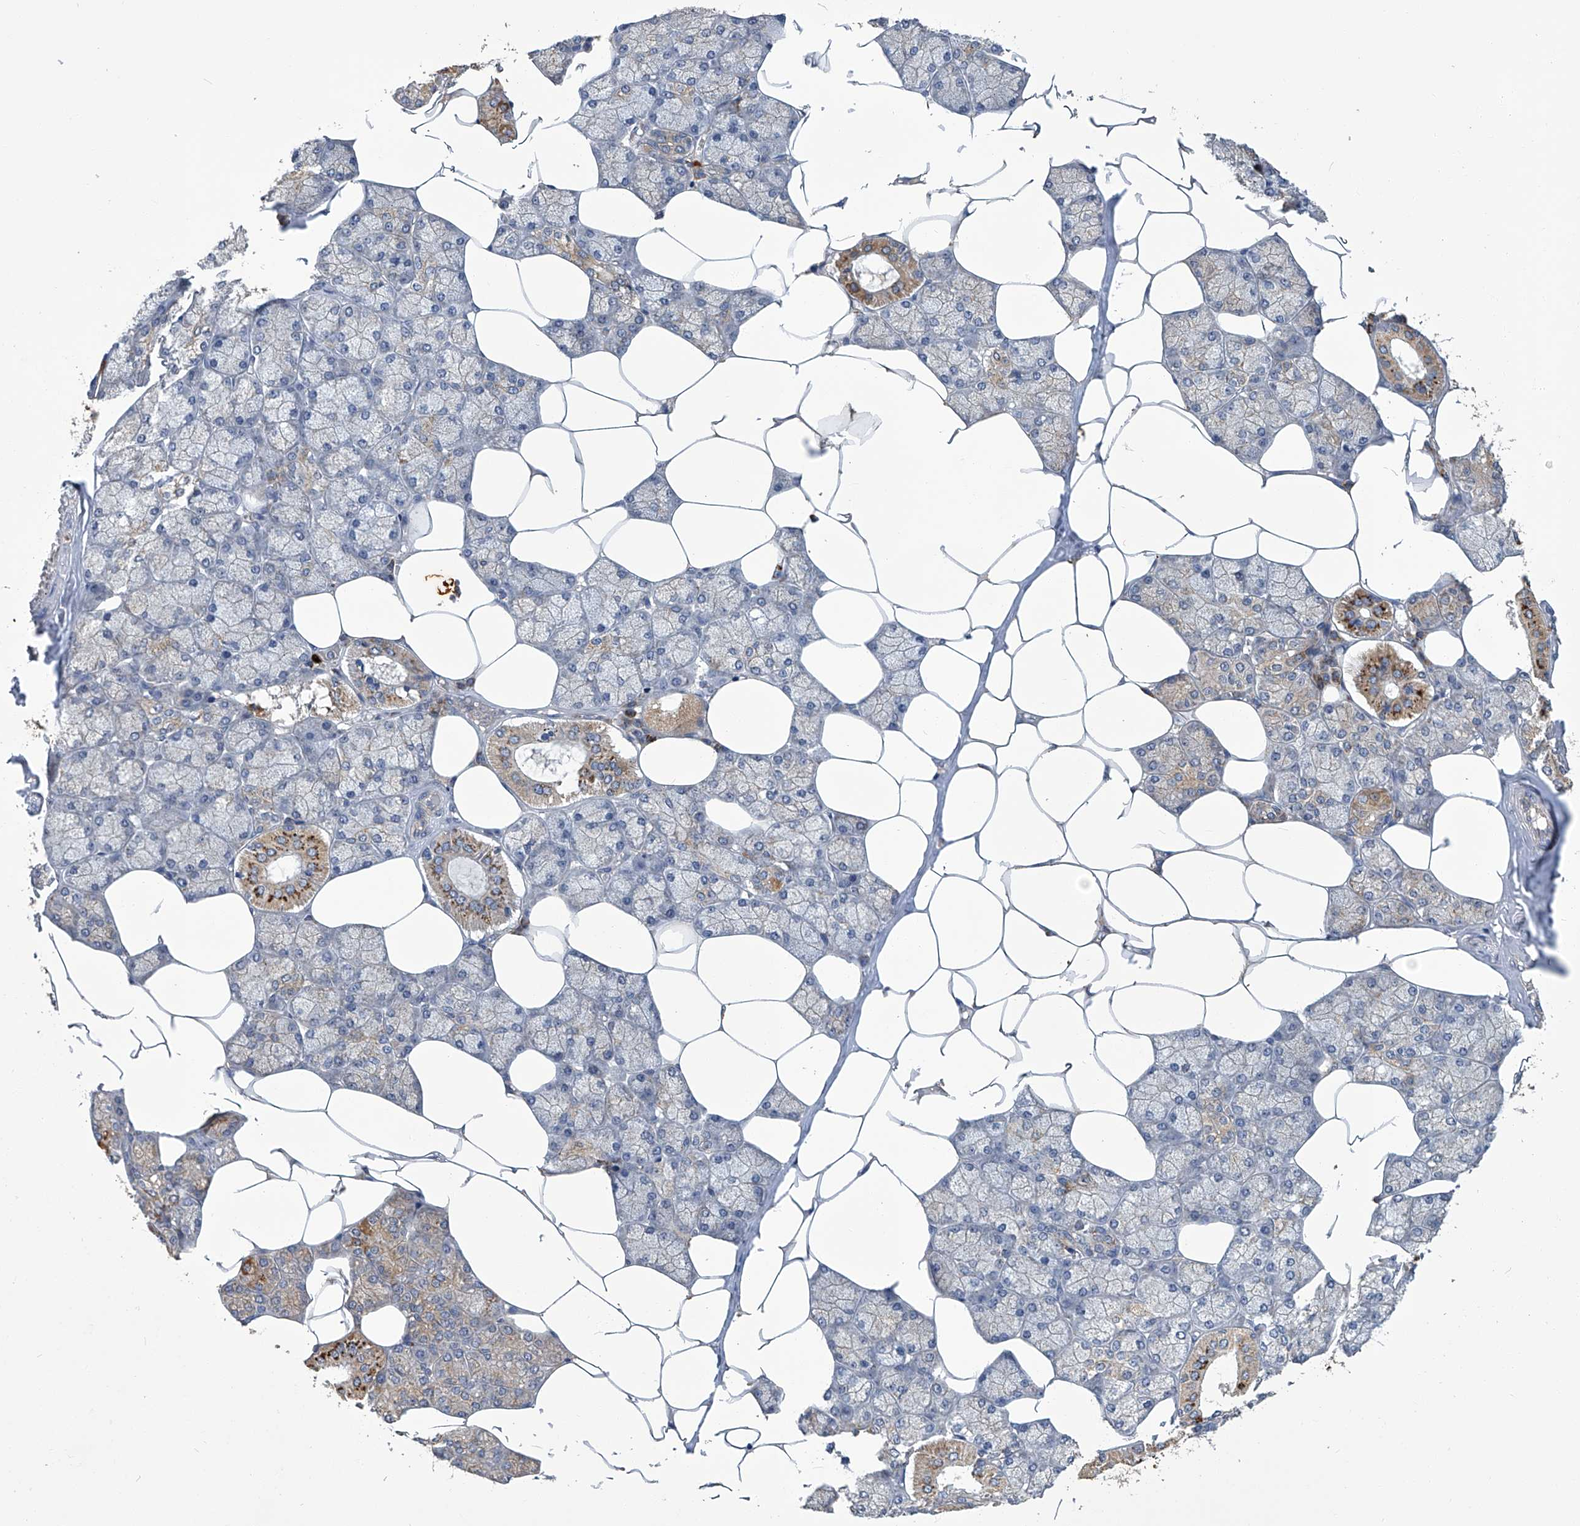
{"staining": {"intensity": "strong", "quantity": "<25%", "location": "cytoplasmic/membranous"}, "tissue": "salivary gland", "cell_type": "Glandular cells", "image_type": "normal", "snomed": [{"axis": "morphology", "description": "Normal tissue, NOS"}, {"axis": "topography", "description": "Salivary gland"}], "caption": "Protein analysis of benign salivary gland exhibits strong cytoplasmic/membranous staining in about <25% of glandular cells.", "gene": "TNFRSF13B", "patient": {"sex": "male", "age": 62}}